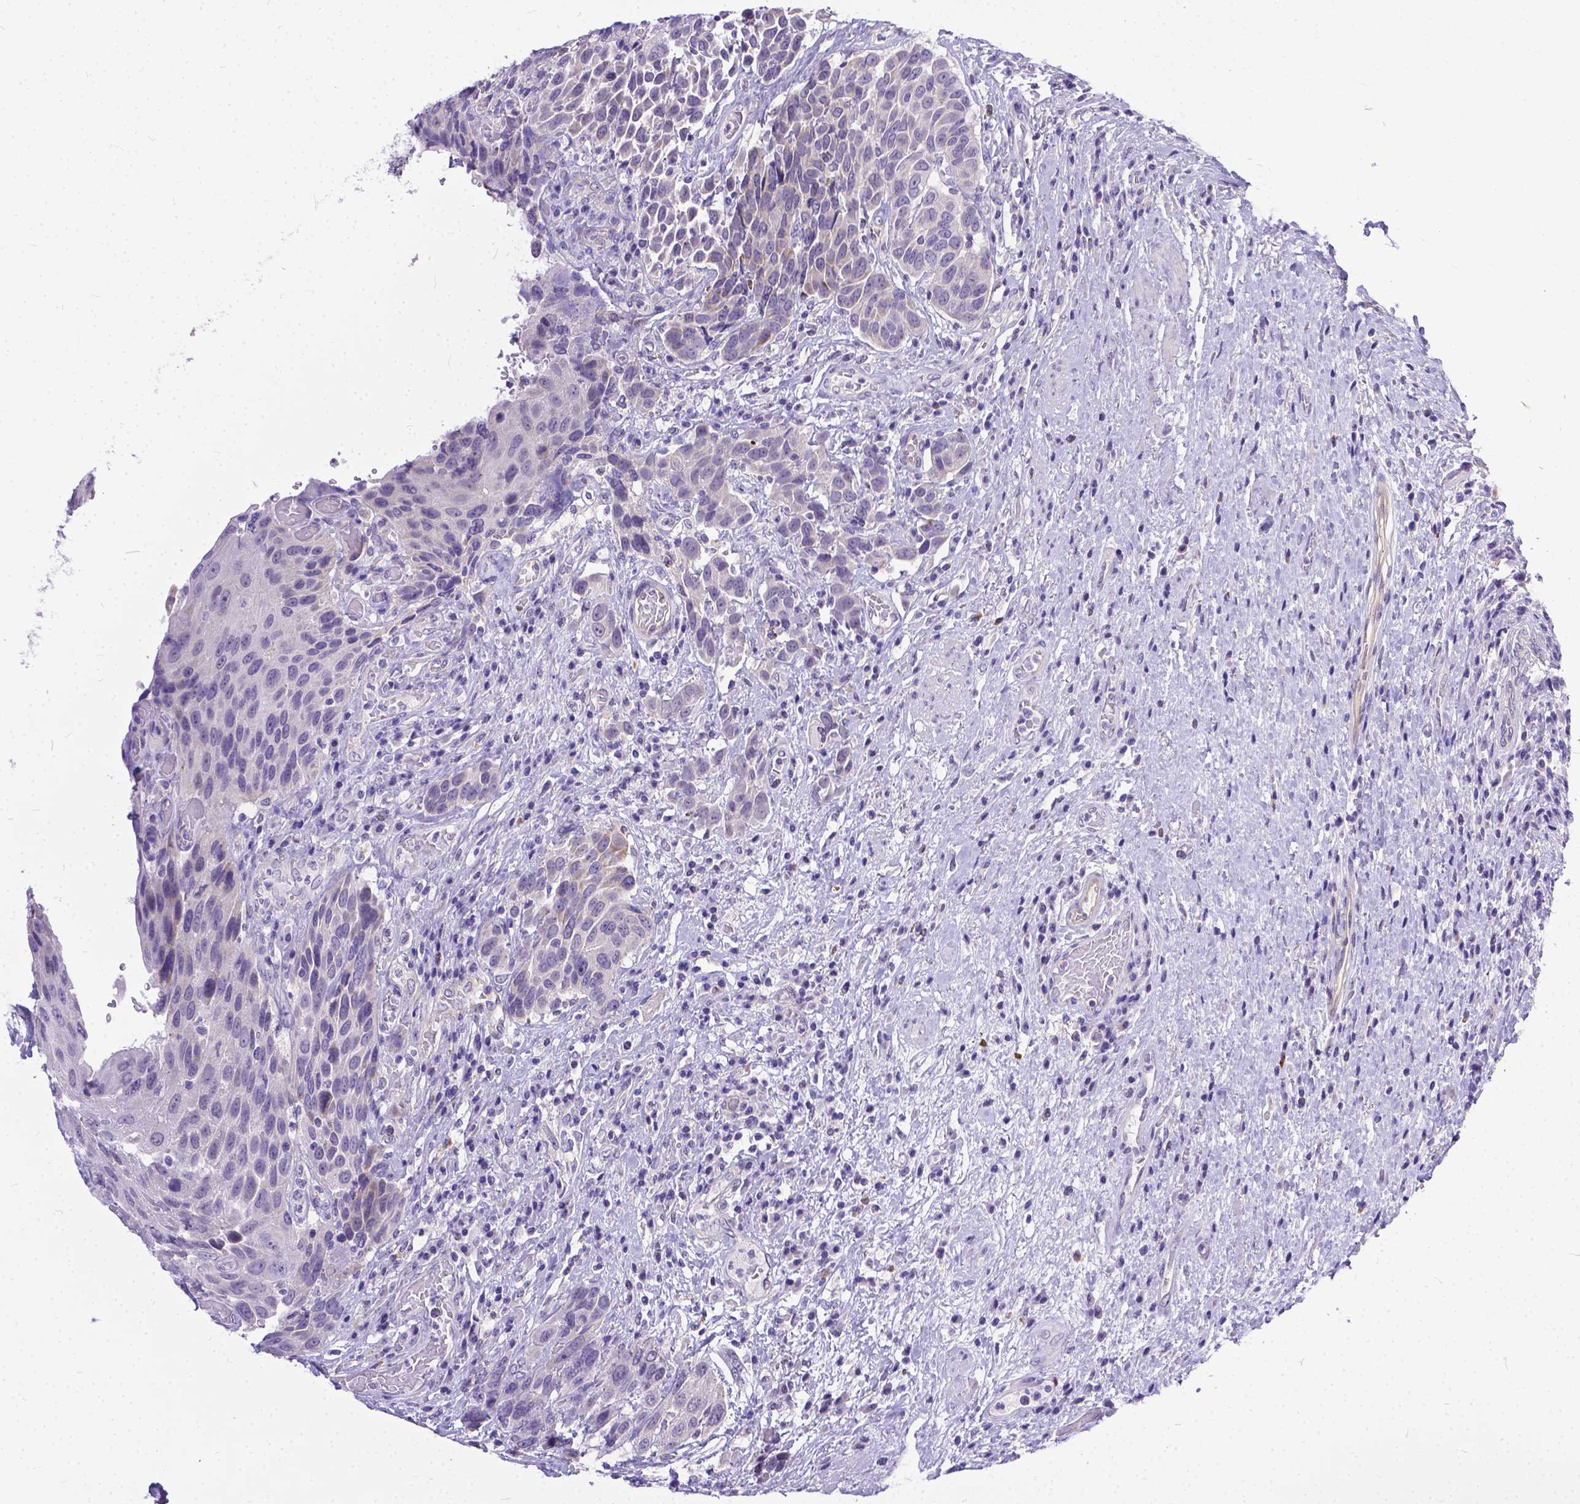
{"staining": {"intensity": "negative", "quantity": "none", "location": "none"}, "tissue": "urothelial cancer", "cell_type": "Tumor cells", "image_type": "cancer", "snomed": [{"axis": "morphology", "description": "Urothelial carcinoma, High grade"}, {"axis": "topography", "description": "Urinary bladder"}], "caption": "DAB immunohistochemical staining of human urothelial cancer demonstrates no significant expression in tumor cells.", "gene": "DLEC1", "patient": {"sex": "female", "age": 70}}